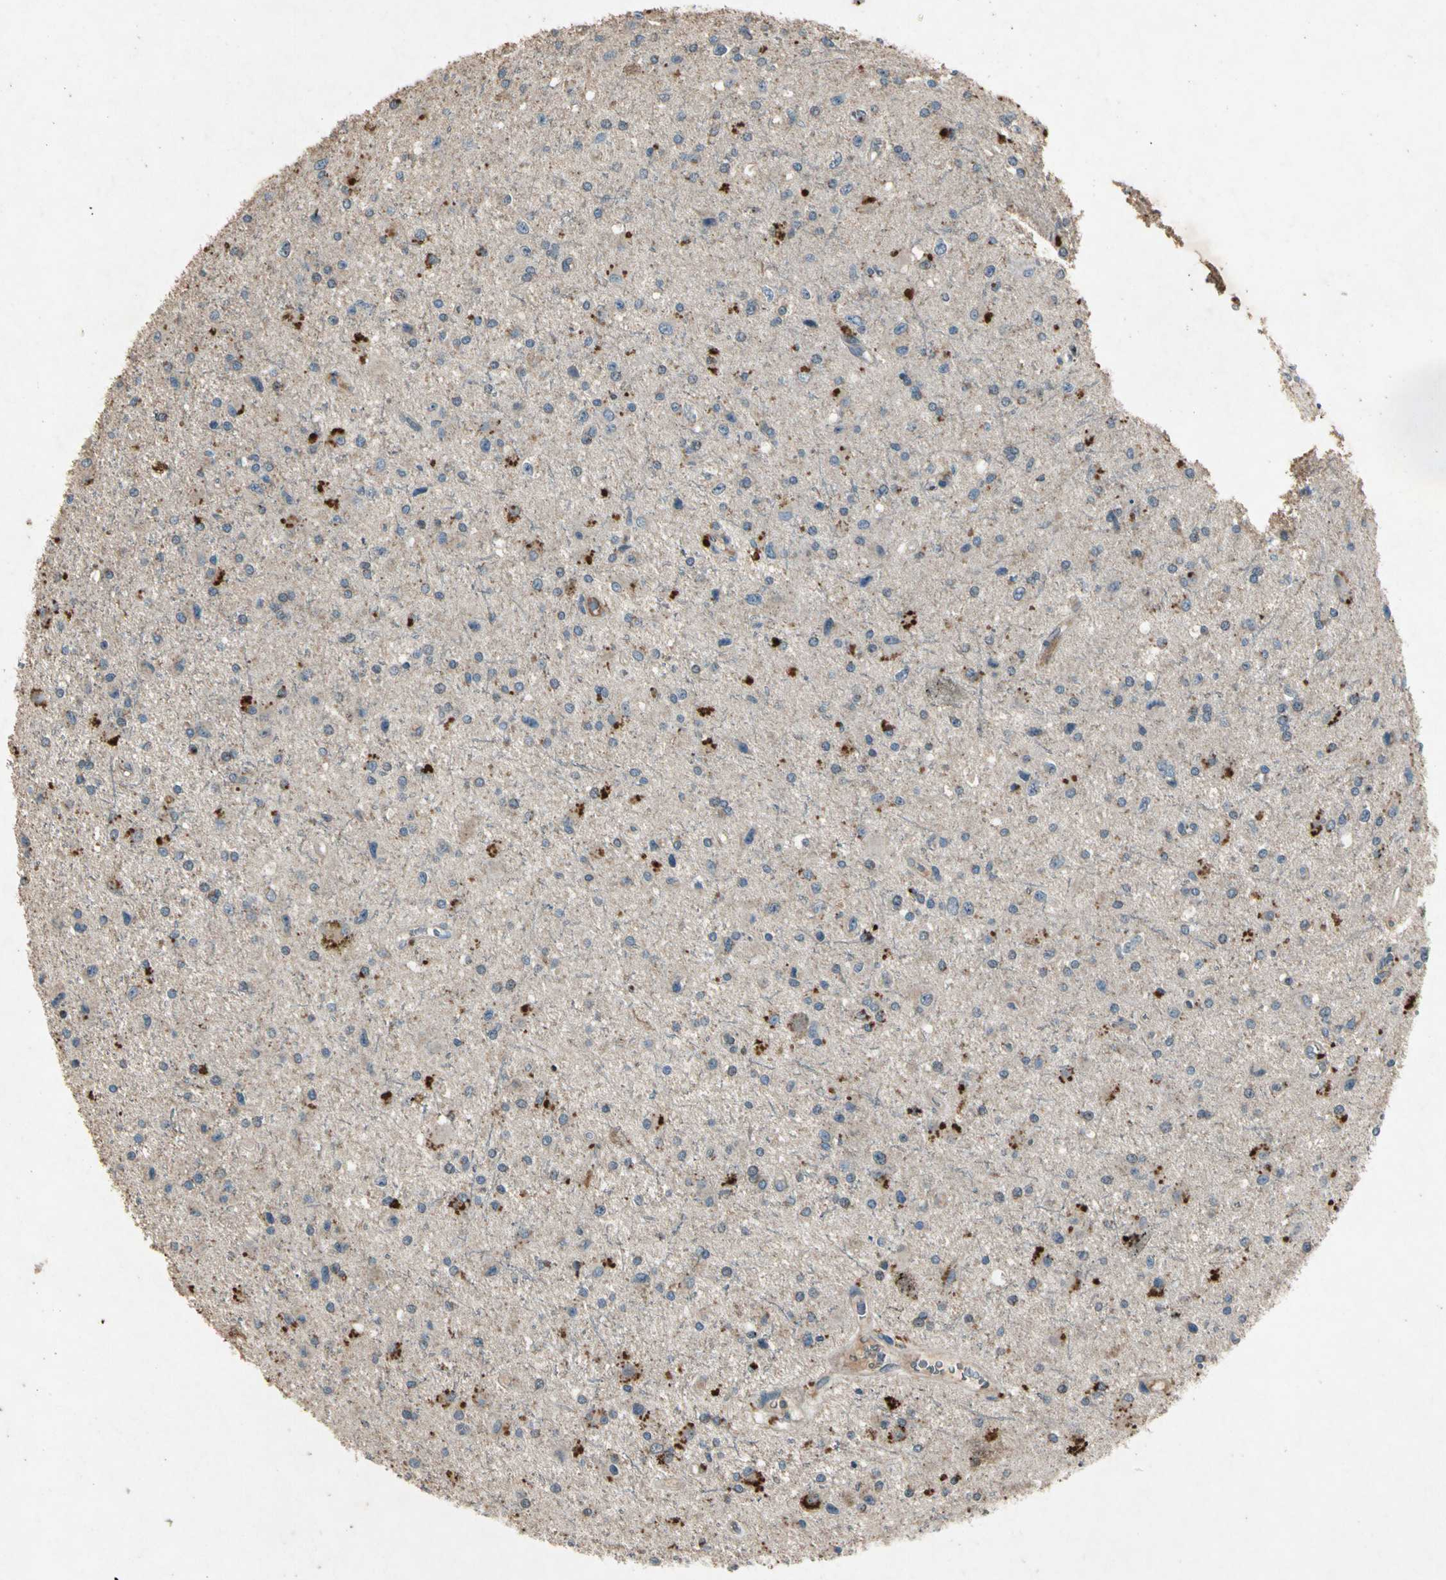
{"staining": {"intensity": "weak", "quantity": "<25%", "location": "cytoplasmic/membranous"}, "tissue": "glioma", "cell_type": "Tumor cells", "image_type": "cancer", "snomed": [{"axis": "morphology", "description": "Glioma, malignant, Low grade"}, {"axis": "topography", "description": "Brain"}], "caption": "Histopathology image shows no protein expression in tumor cells of glioma tissue.", "gene": "GPLD1", "patient": {"sex": "male", "age": 58}}